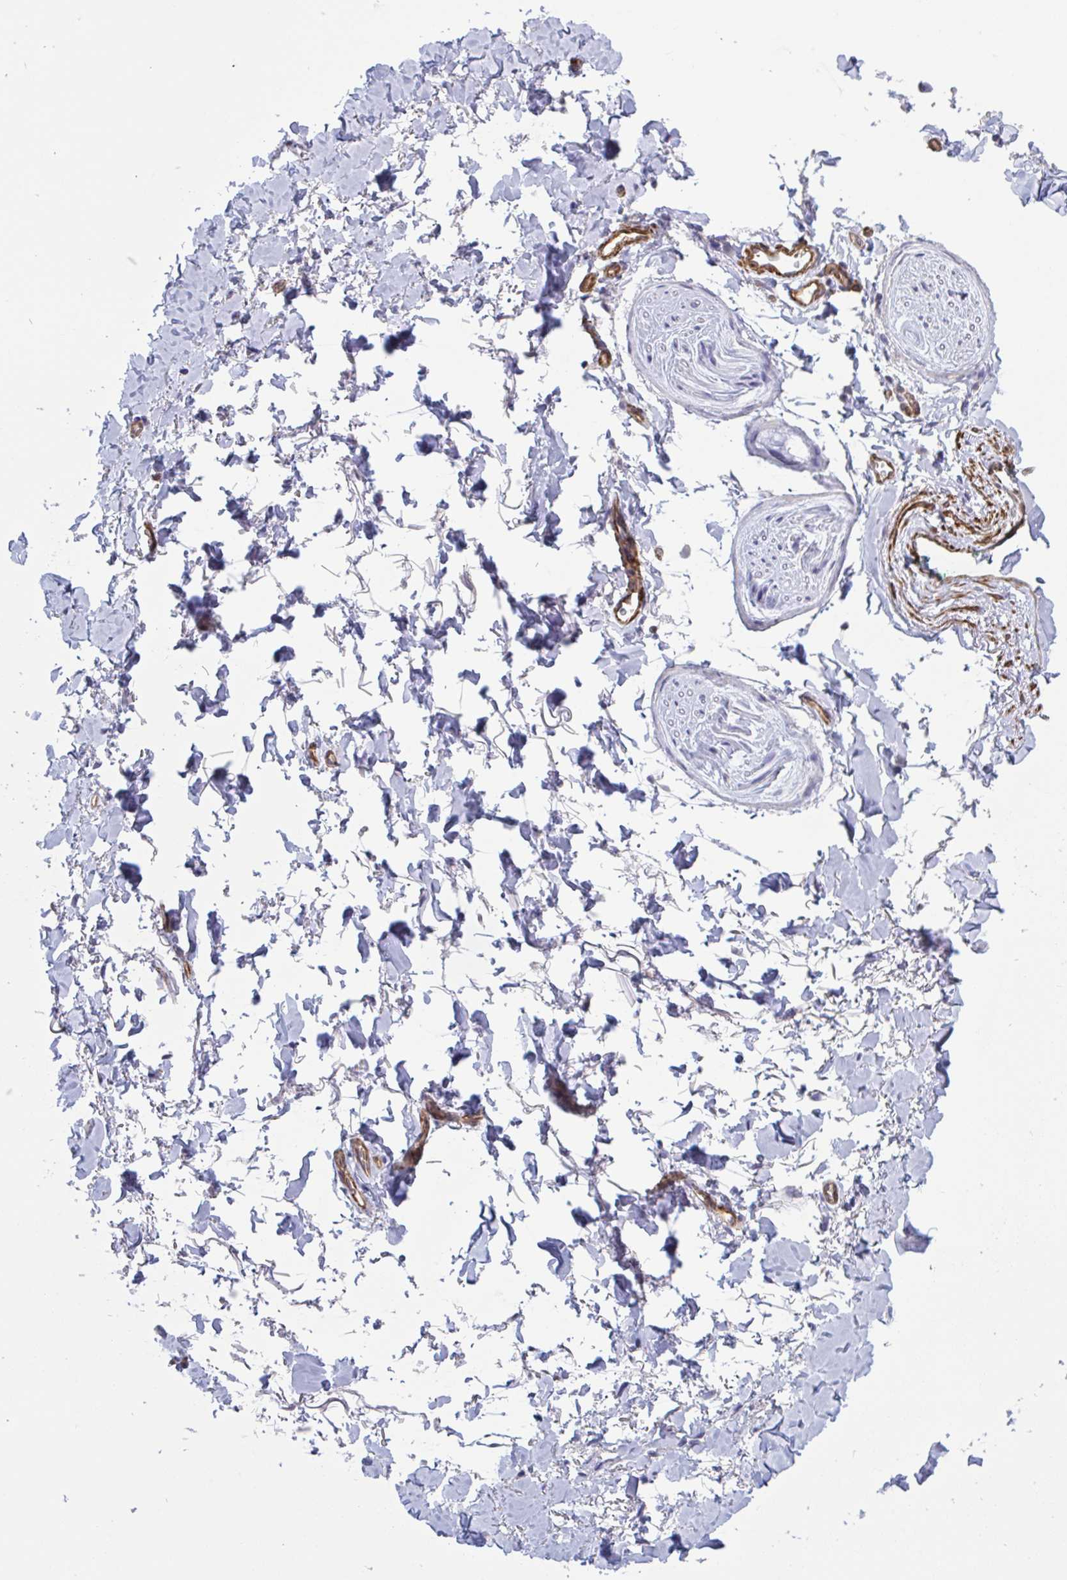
{"staining": {"intensity": "negative", "quantity": "none", "location": "none"}, "tissue": "adipose tissue", "cell_type": "Adipocytes", "image_type": "normal", "snomed": [{"axis": "morphology", "description": "Normal tissue, NOS"}, {"axis": "topography", "description": "Vulva"}, {"axis": "topography", "description": "Peripheral nerve tissue"}], "caption": "Immunohistochemistry photomicrograph of normal human adipose tissue stained for a protein (brown), which demonstrates no expression in adipocytes. (DAB (3,3'-diaminobenzidine) immunohistochemistry (IHC), high magnification).", "gene": "SHISA7", "patient": {"sex": "female", "age": 66}}